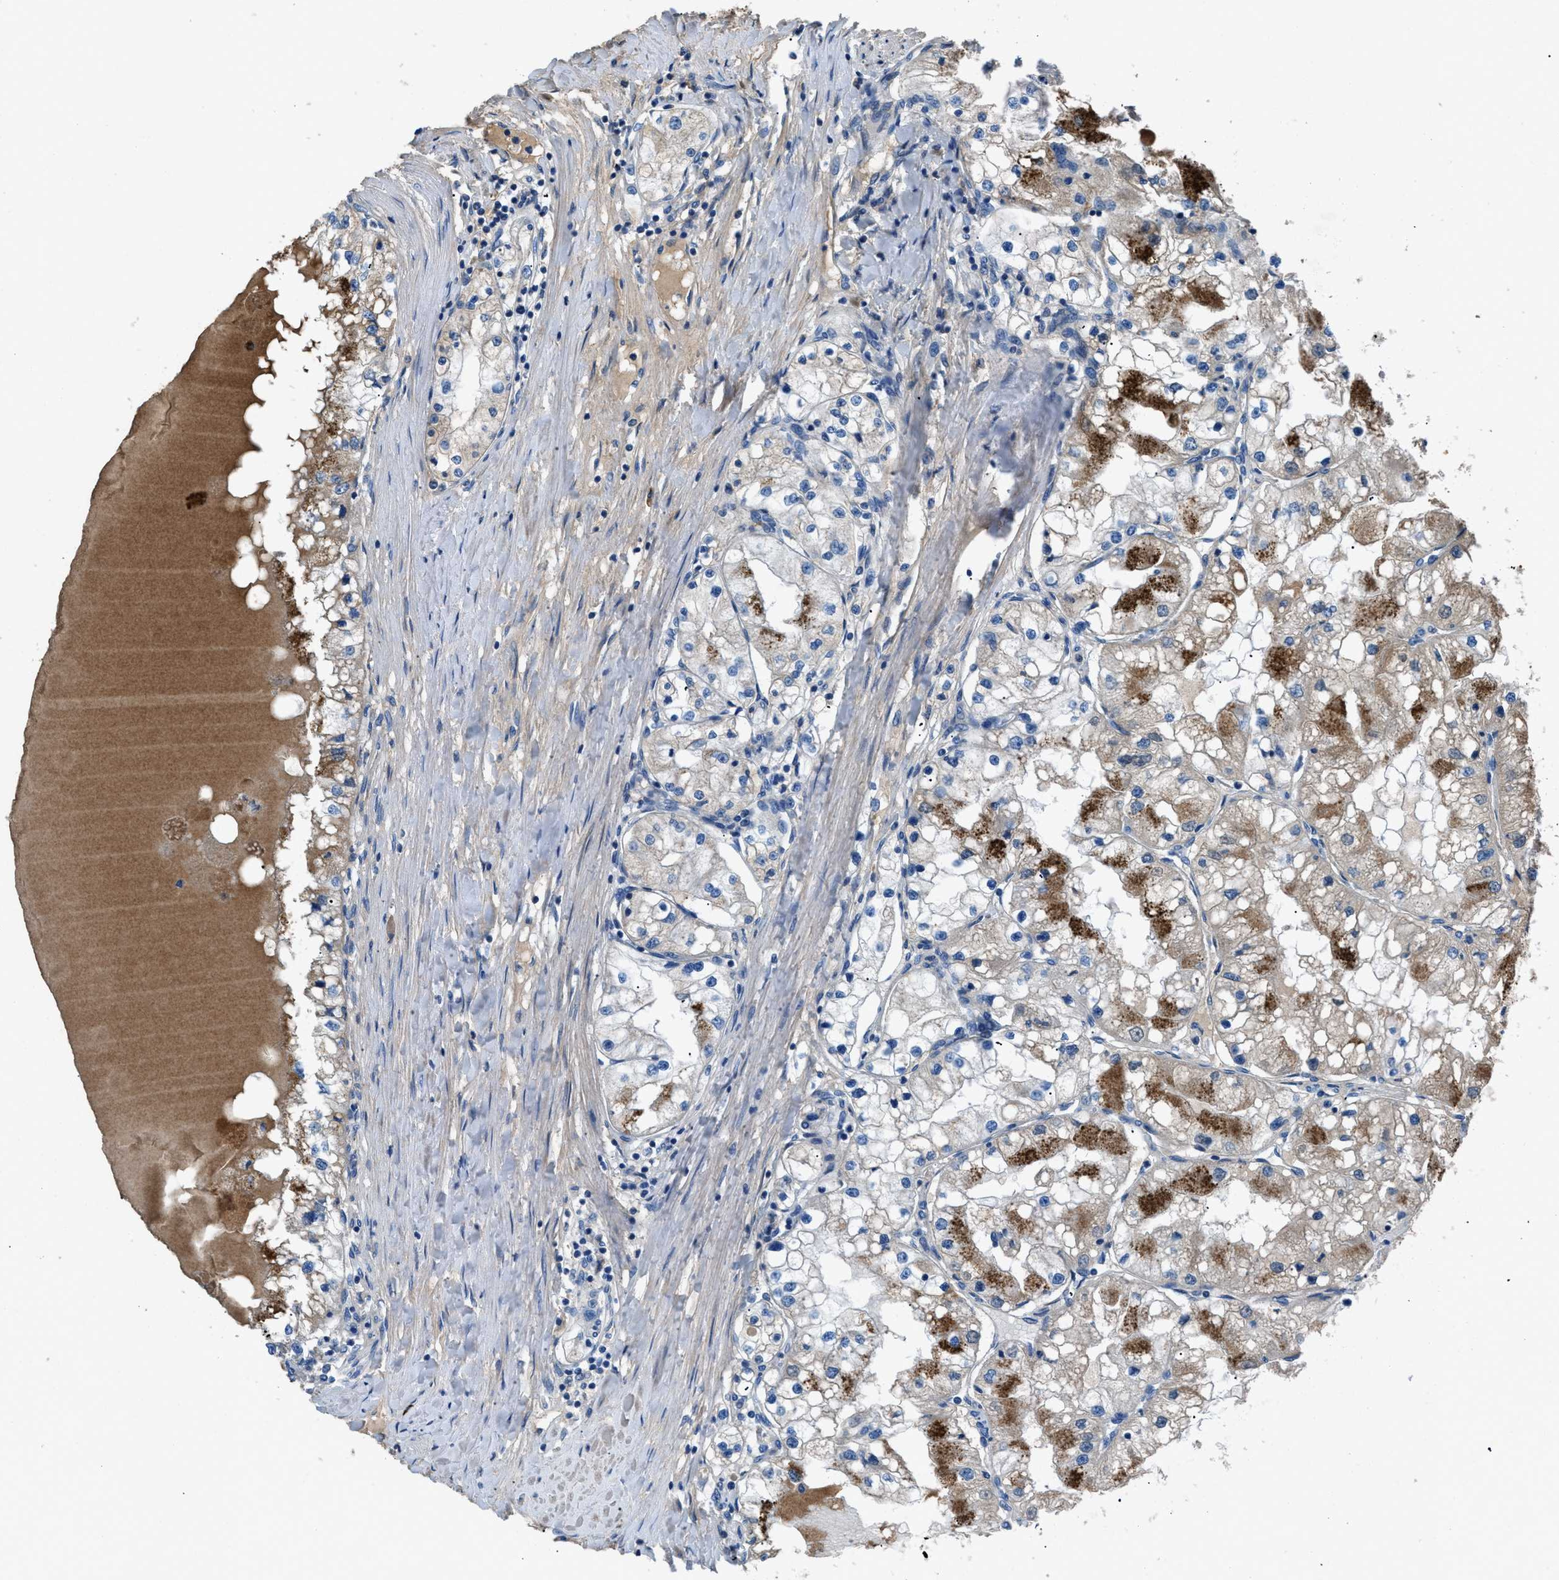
{"staining": {"intensity": "moderate", "quantity": "25%-75%", "location": "cytoplasmic/membranous"}, "tissue": "renal cancer", "cell_type": "Tumor cells", "image_type": "cancer", "snomed": [{"axis": "morphology", "description": "Adenocarcinoma, NOS"}, {"axis": "topography", "description": "Kidney"}], "caption": "A medium amount of moderate cytoplasmic/membranous expression is appreciated in approximately 25%-75% of tumor cells in renal cancer (adenocarcinoma) tissue. Immunohistochemistry (ihc) stains the protein of interest in brown and the nuclei are stained blue.", "gene": "SGCZ", "patient": {"sex": "male", "age": 68}}